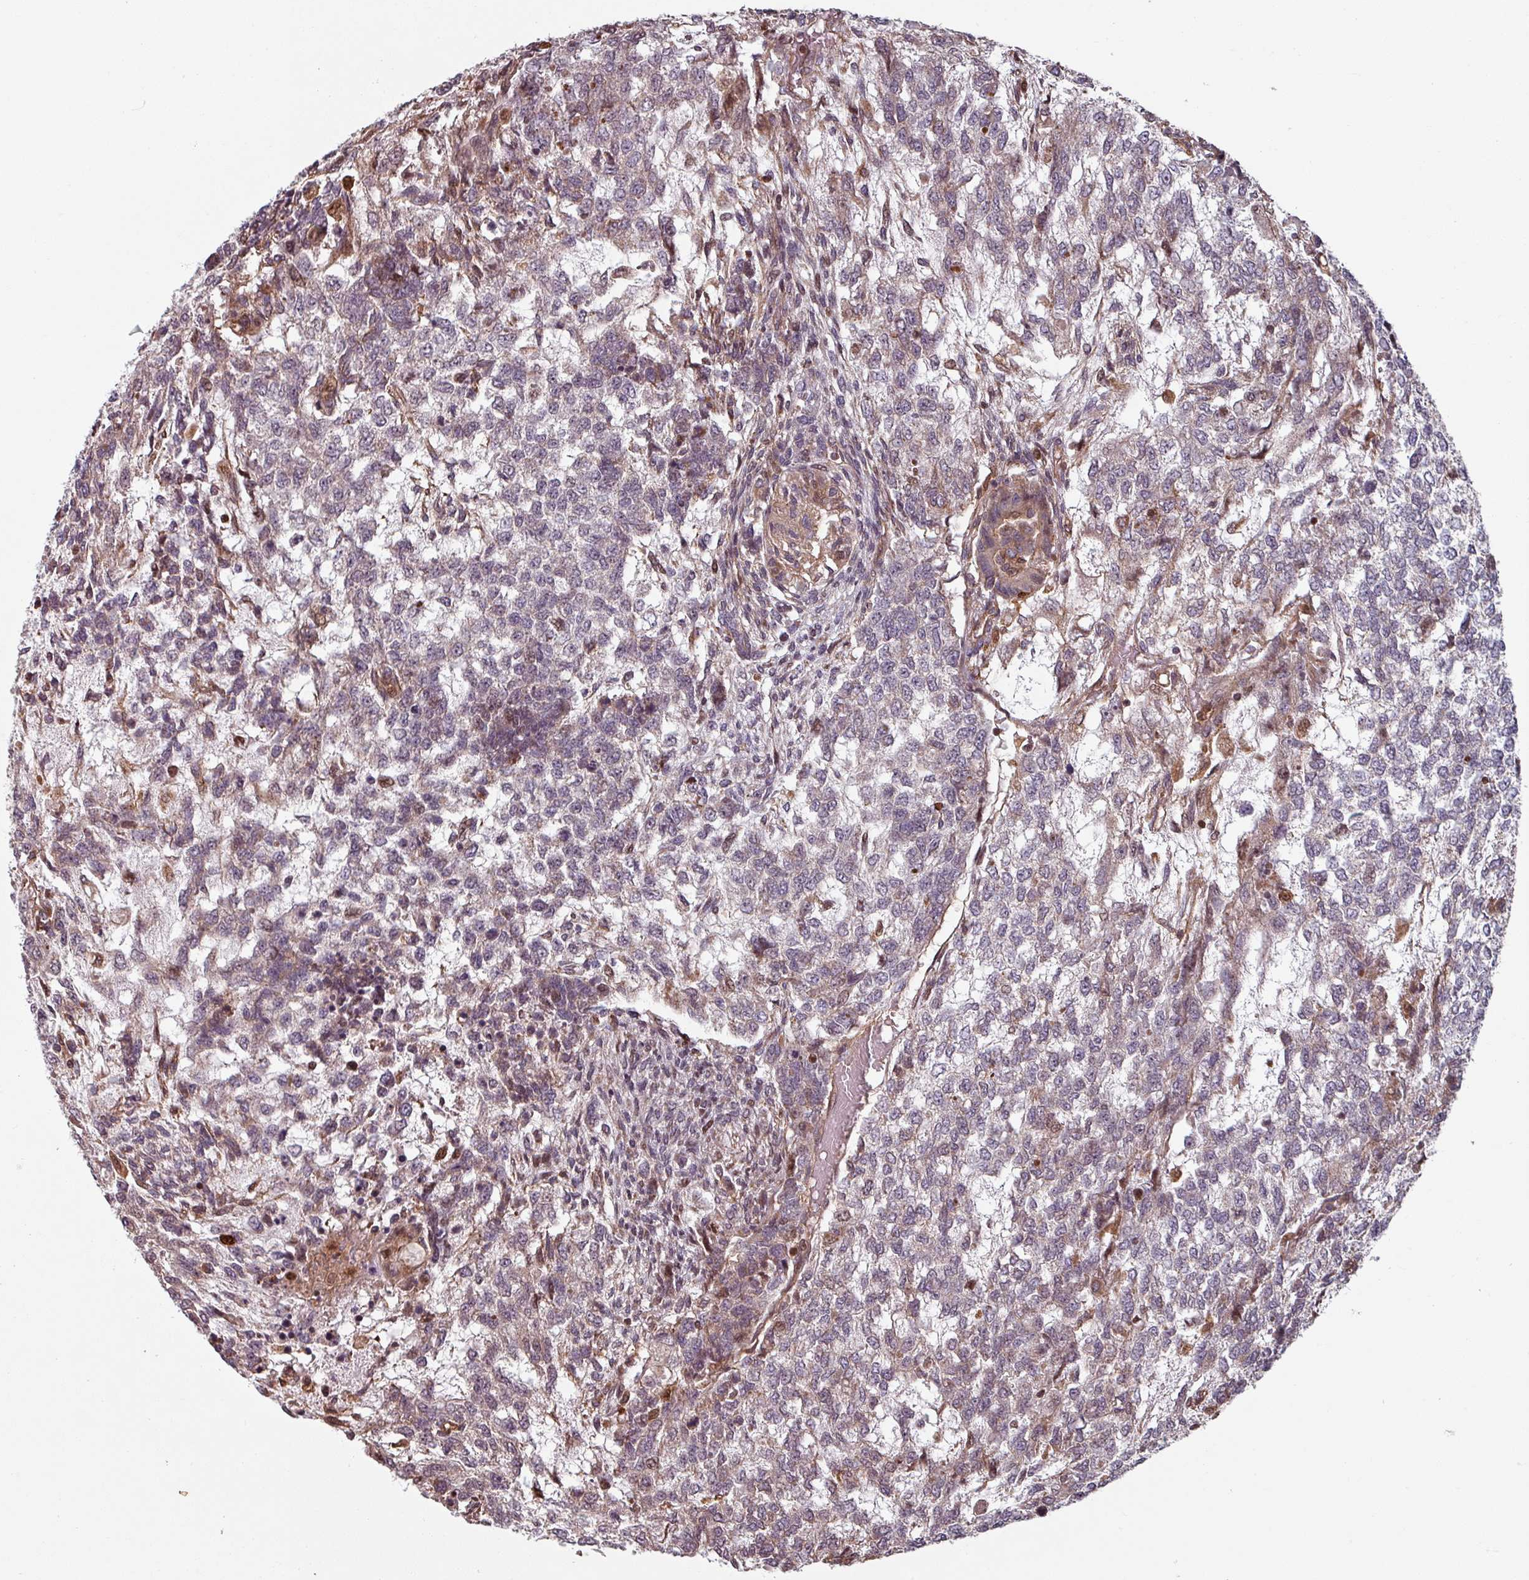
{"staining": {"intensity": "negative", "quantity": "none", "location": "none"}, "tissue": "testis cancer", "cell_type": "Tumor cells", "image_type": "cancer", "snomed": [{"axis": "morphology", "description": "Carcinoma, Embryonal, NOS"}, {"axis": "topography", "description": "Testis"}], "caption": "The photomicrograph reveals no significant positivity in tumor cells of embryonal carcinoma (testis).", "gene": "EID1", "patient": {"sex": "male", "age": 23}}